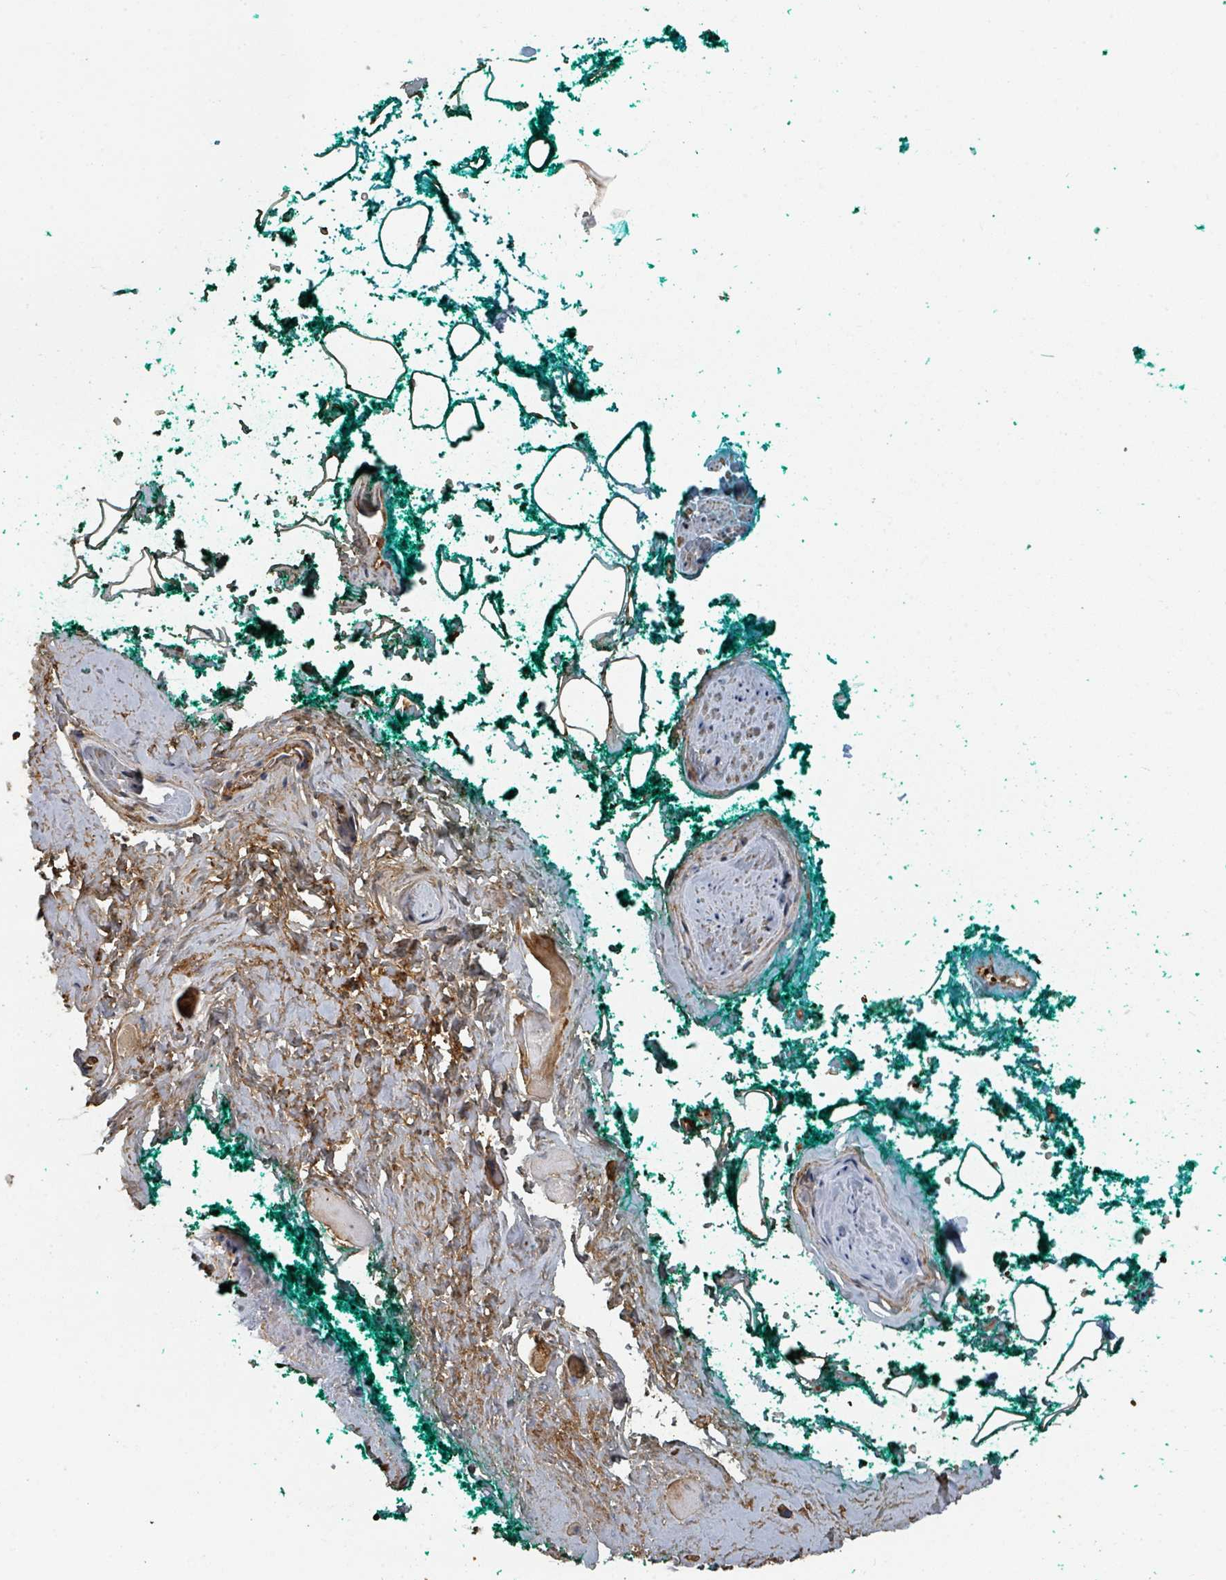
{"staining": {"intensity": "moderate", "quantity": ">75%", "location": "cytoplasmic/membranous"}, "tissue": "adipose tissue", "cell_type": "Adipocytes", "image_type": "normal", "snomed": [{"axis": "morphology", "description": "Normal tissue, NOS"}, {"axis": "morphology", "description": "Adenocarcinoma, High grade"}, {"axis": "topography", "description": "Prostate"}, {"axis": "topography", "description": "Peripheral nerve tissue"}], "caption": "Adipose tissue stained for a protein exhibits moderate cytoplasmic/membranous positivity in adipocytes. (DAB = brown stain, brightfield microscopy at high magnification).", "gene": "TRPC4AP", "patient": {"sex": "male", "age": 68}}